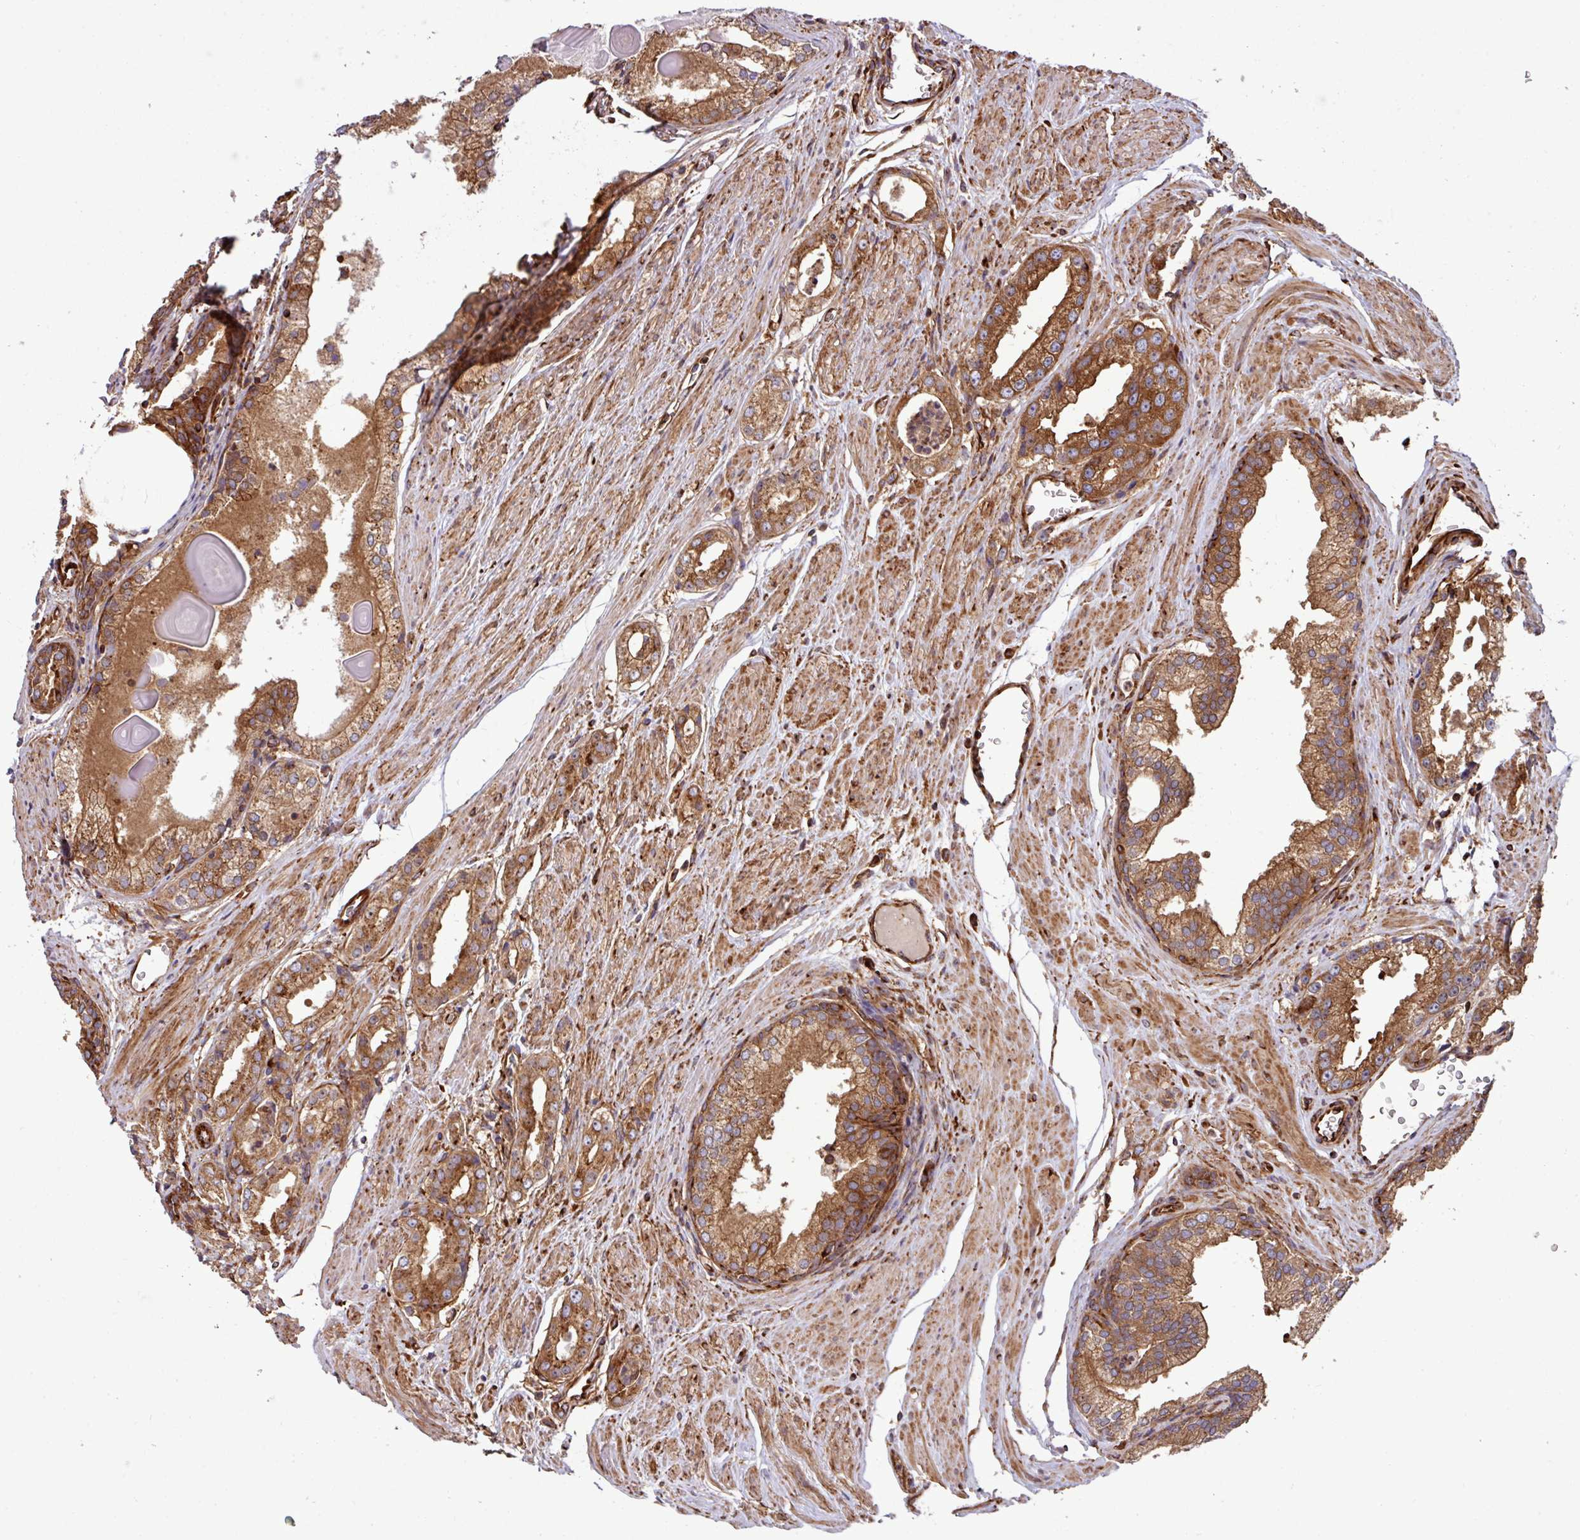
{"staining": {"intensity": "strong", "quantity": ">75%", "location": "cytoplasmic/membranous"}, "tissue": "prostate cancer", "cell_type": "Tumor cells", "image_type": "cancer", "snomed": [{"axis": "morphology", "description": "Adenocarcinoma, Low grade"}, {"axis": "topography", "description": "Prostate"}], "caption": "The micrograph displays immunohistochemical staining of prostate cancer (low-grade adenocarcinoma). There is strong cytoplasmic/membranous positivity is seen in approximately >75% of tumor cells. (Brightfield microscopy of DAB IHC at high magnification).", "gene": "ZNF300", "patient": {"sex": "male", "age": 54}}